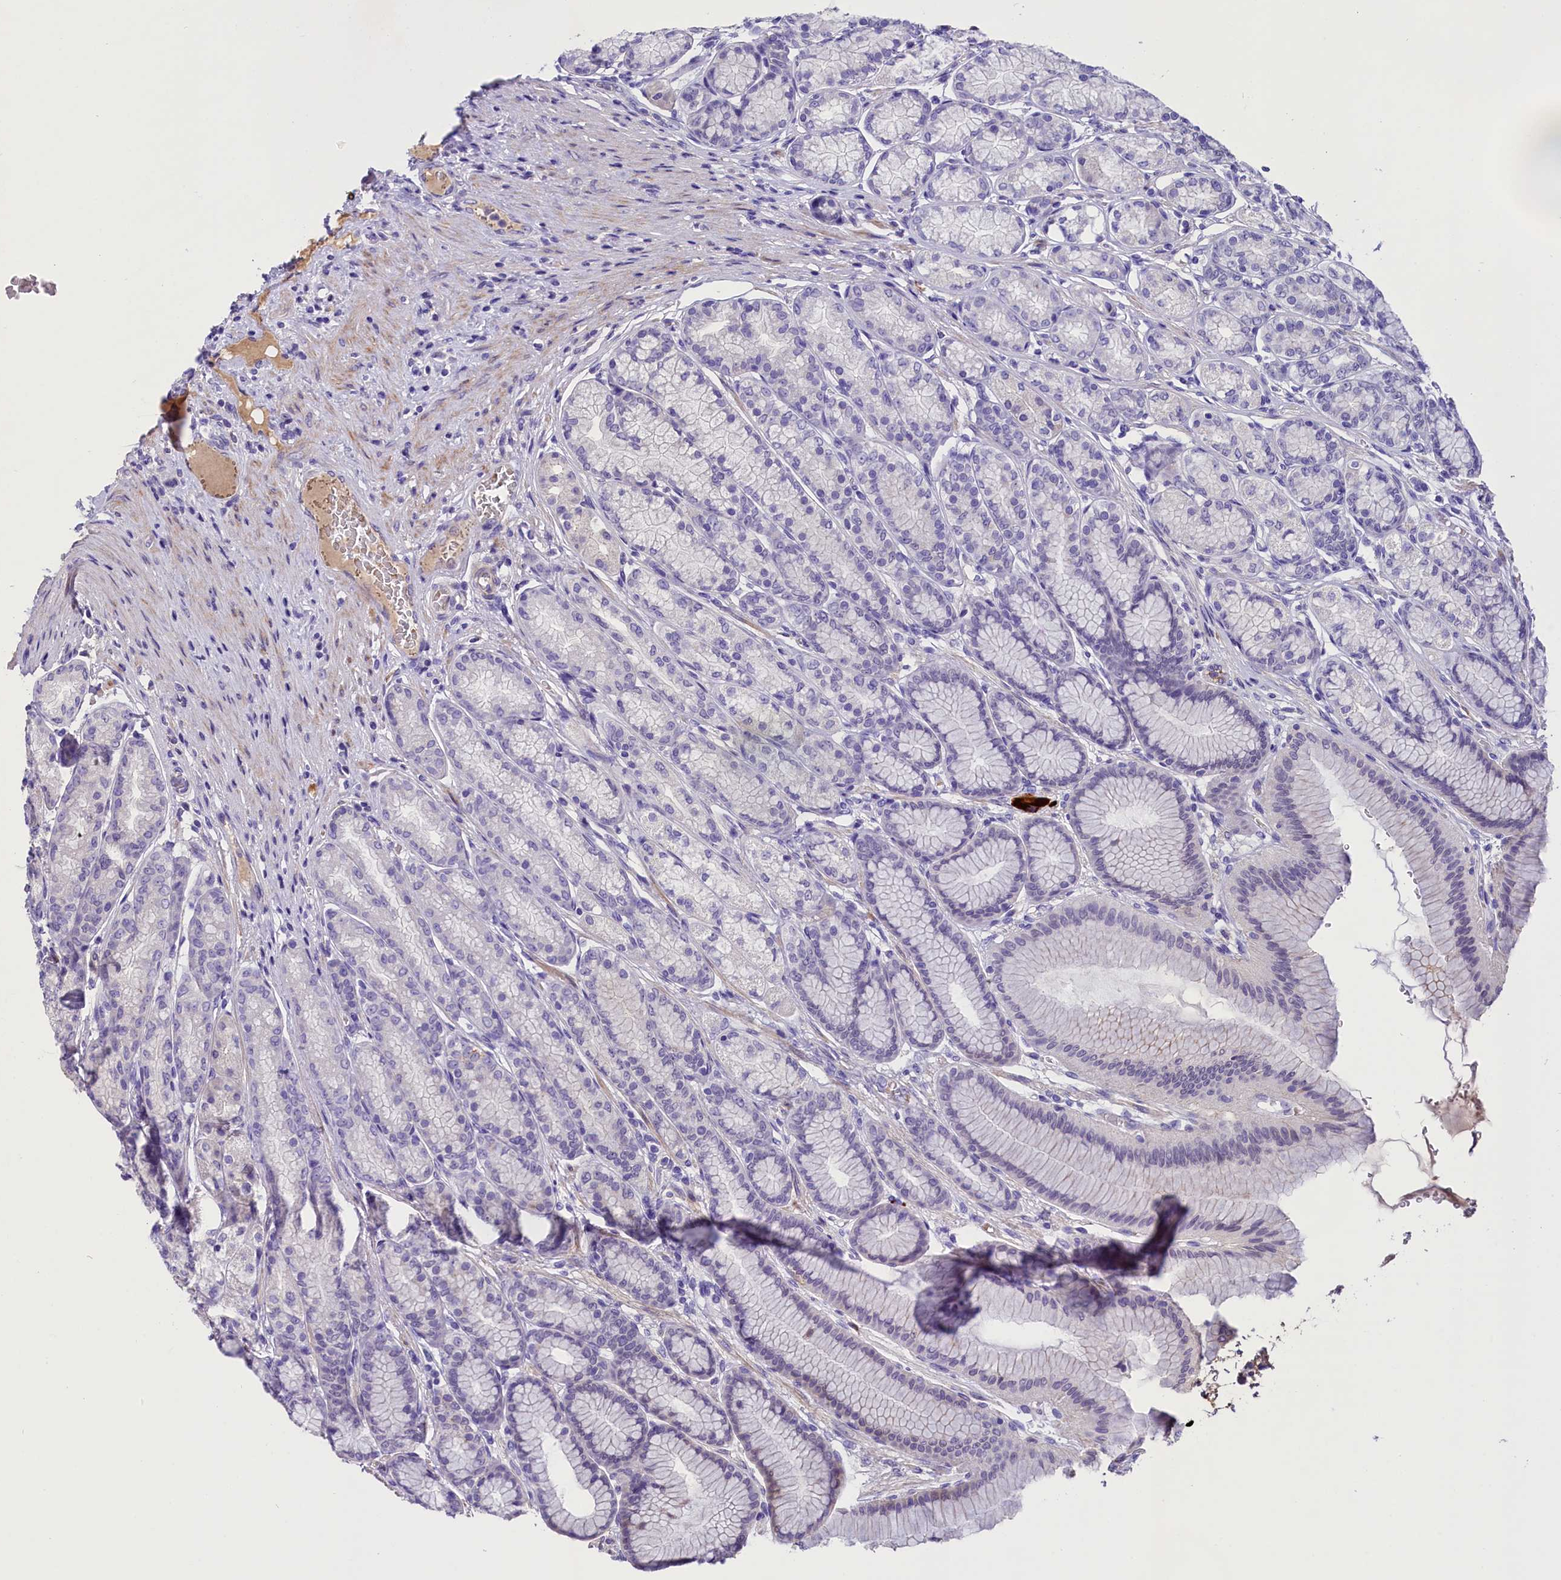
{"staining": {"intensity": "moderate", "quantity": "<25%", "location": "cytoplasmic/membranous,nuclear"}, "tissue": "stomach", "cell_type": "Glandular cells", "image_type": "normal", "snomed": [{"axis": "morphology", "description": "Normal tissue, NOS"}, {"axis": "morphology", "description": "Adenocarcinoma, NOS"}, {"axis": "morphology", "description": "Adenocarcinoma, High grade"}, {"axis": "topography", "description": "Stomach, upper"}, {"axis": "topography", "description": "Stomach"}], "caption": "Immunohistochemistry histopathology image of normal stomach: human stomach stained using immunohistochemistry shows low levels of moderate protein expression localized specifically in the cytoplasmic/membranous,nuclear of glandular cells, appearing as a cytoplasmic/membranous,nuclear brown color.", "gene": "MEX3B", "patient": {"sex": "female", "age": 65}}